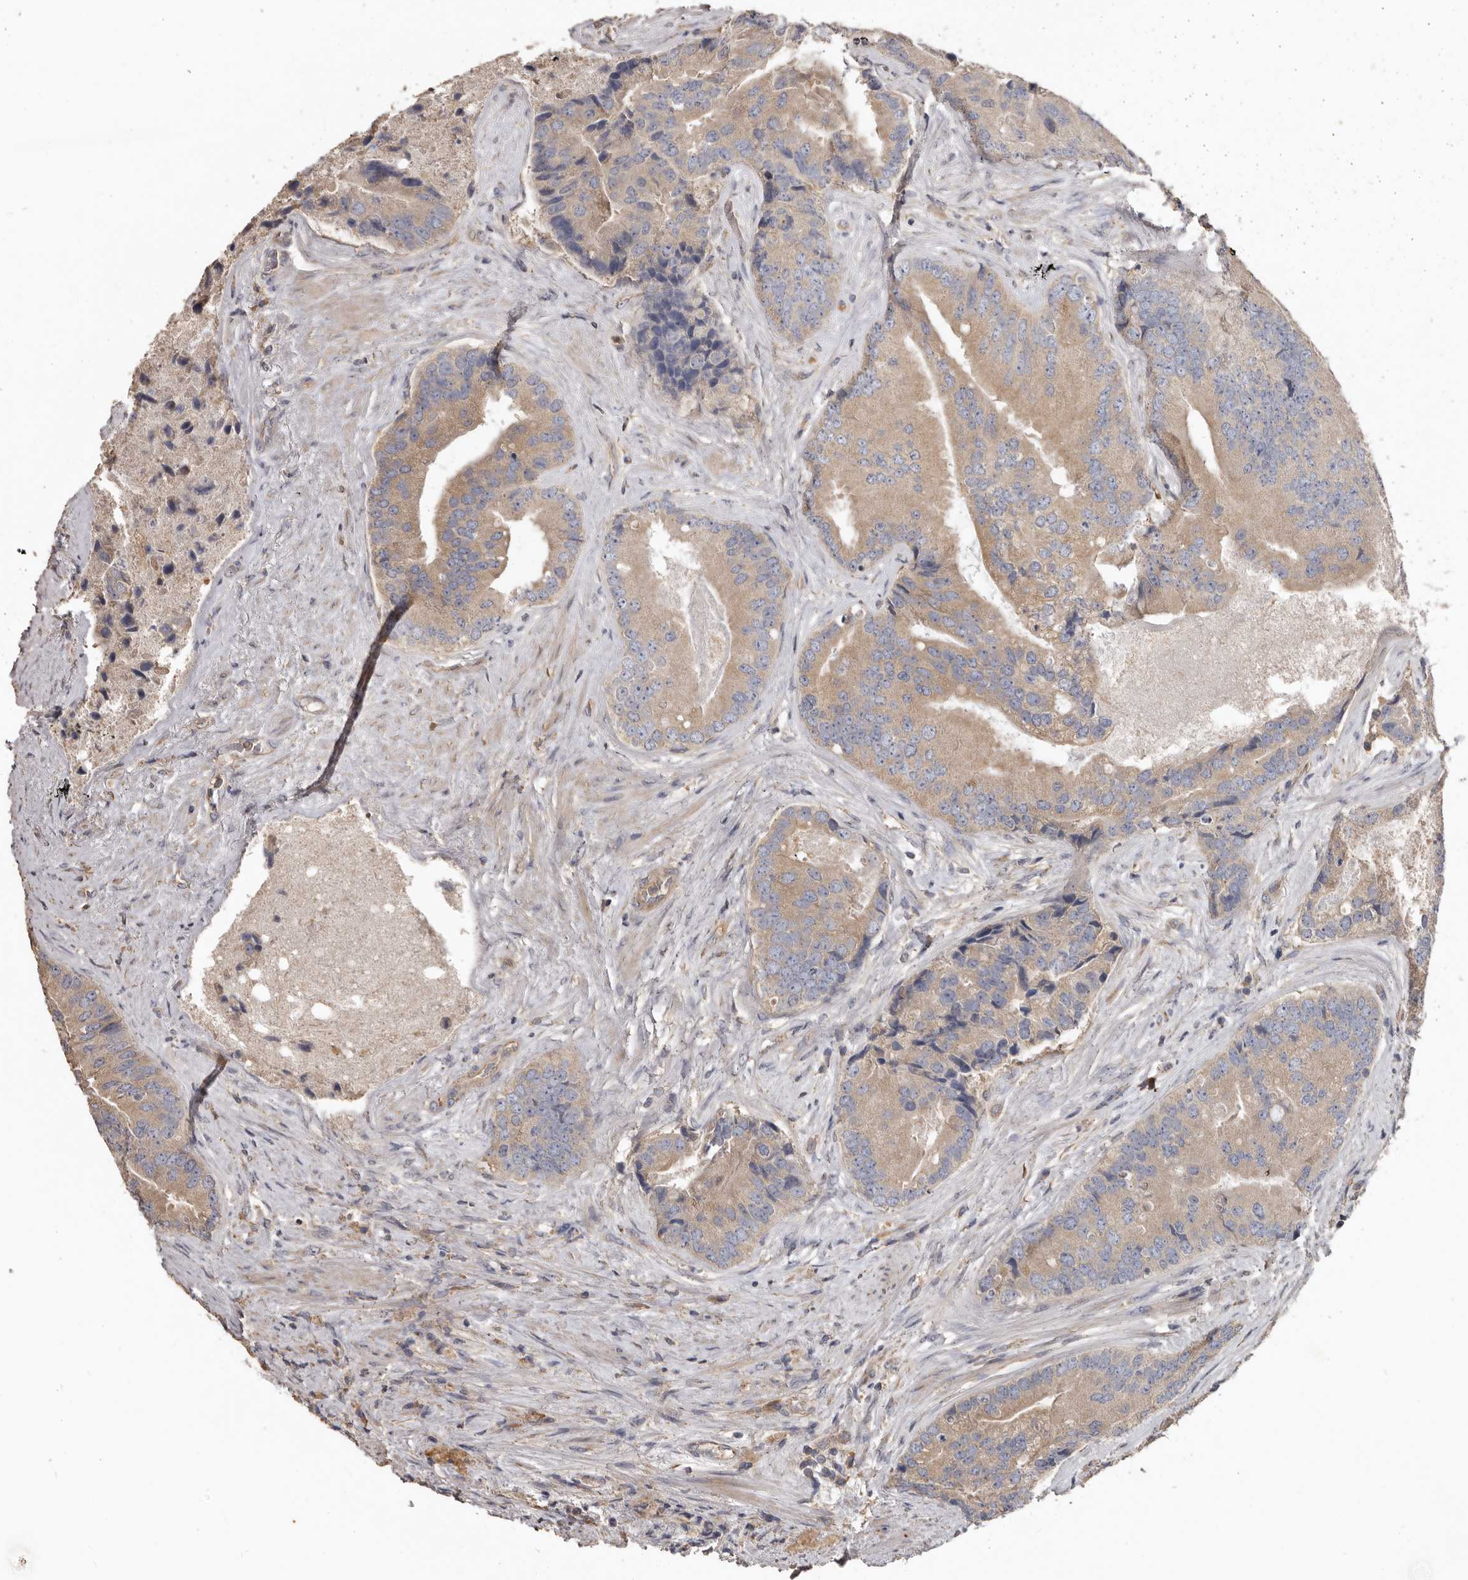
{"staining": {"intensity": "moderate", "quantity": ">75%", "location": "cytoplasmic/membranous"}, "tissue": "prostate cancer", "cell_type": "Tumor cells", "image_type": "cancer", "snomed": [{"axis": "morphology", "description": "Adenocarcinoma, High grade"}, {"axis": "topography", "description": "Prostate"}], "caption": "The photomicrograph reveals staining of prostate cancer (high-grade adenocarcinoma), revealing moderate cytoplasmic/membranous protein expression (brown color) within tumor cells.", "gene": "FLCN", "patient": {"sex": "male", "age": 70}}